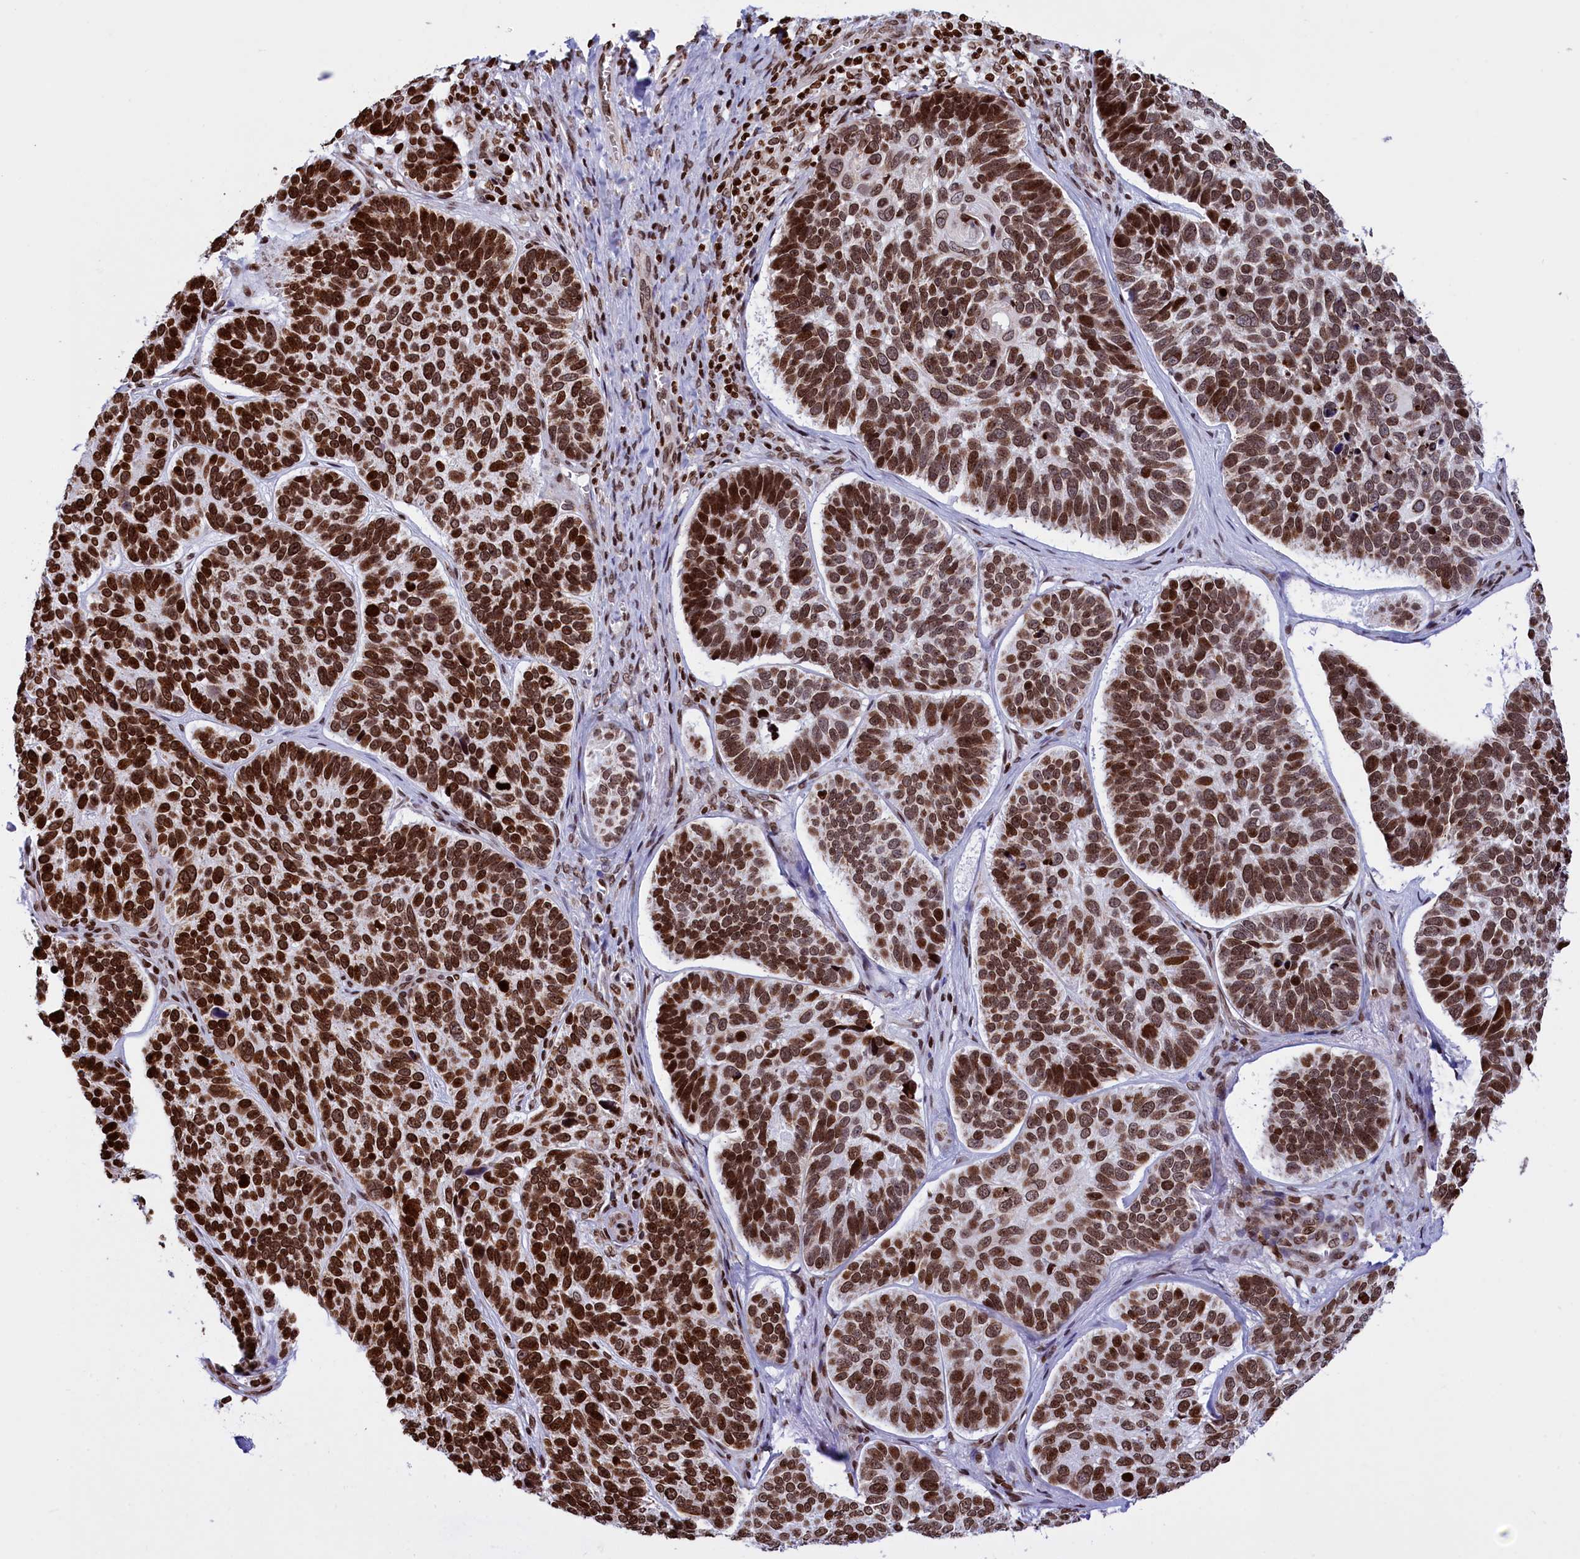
{"staining": {"intensity": "strong", "quantity": ">75%", "location": "nuclear"}, "tissue": "skin cancer", "cell_type": "Tumor cells", "image_type": "cancer", "snomed": [{"axis": "morphology", "description": "Basal cell carcinoma"}, {"axis": "topography", "description": "Skin"}], "caption": "Brown immunohistochemical staining in skin cancer exhibits strong nuclear staining in approximately >75% of tumor cells.", "gene": "TIMM29", "patient": {"sex": "male", "age": 62}}